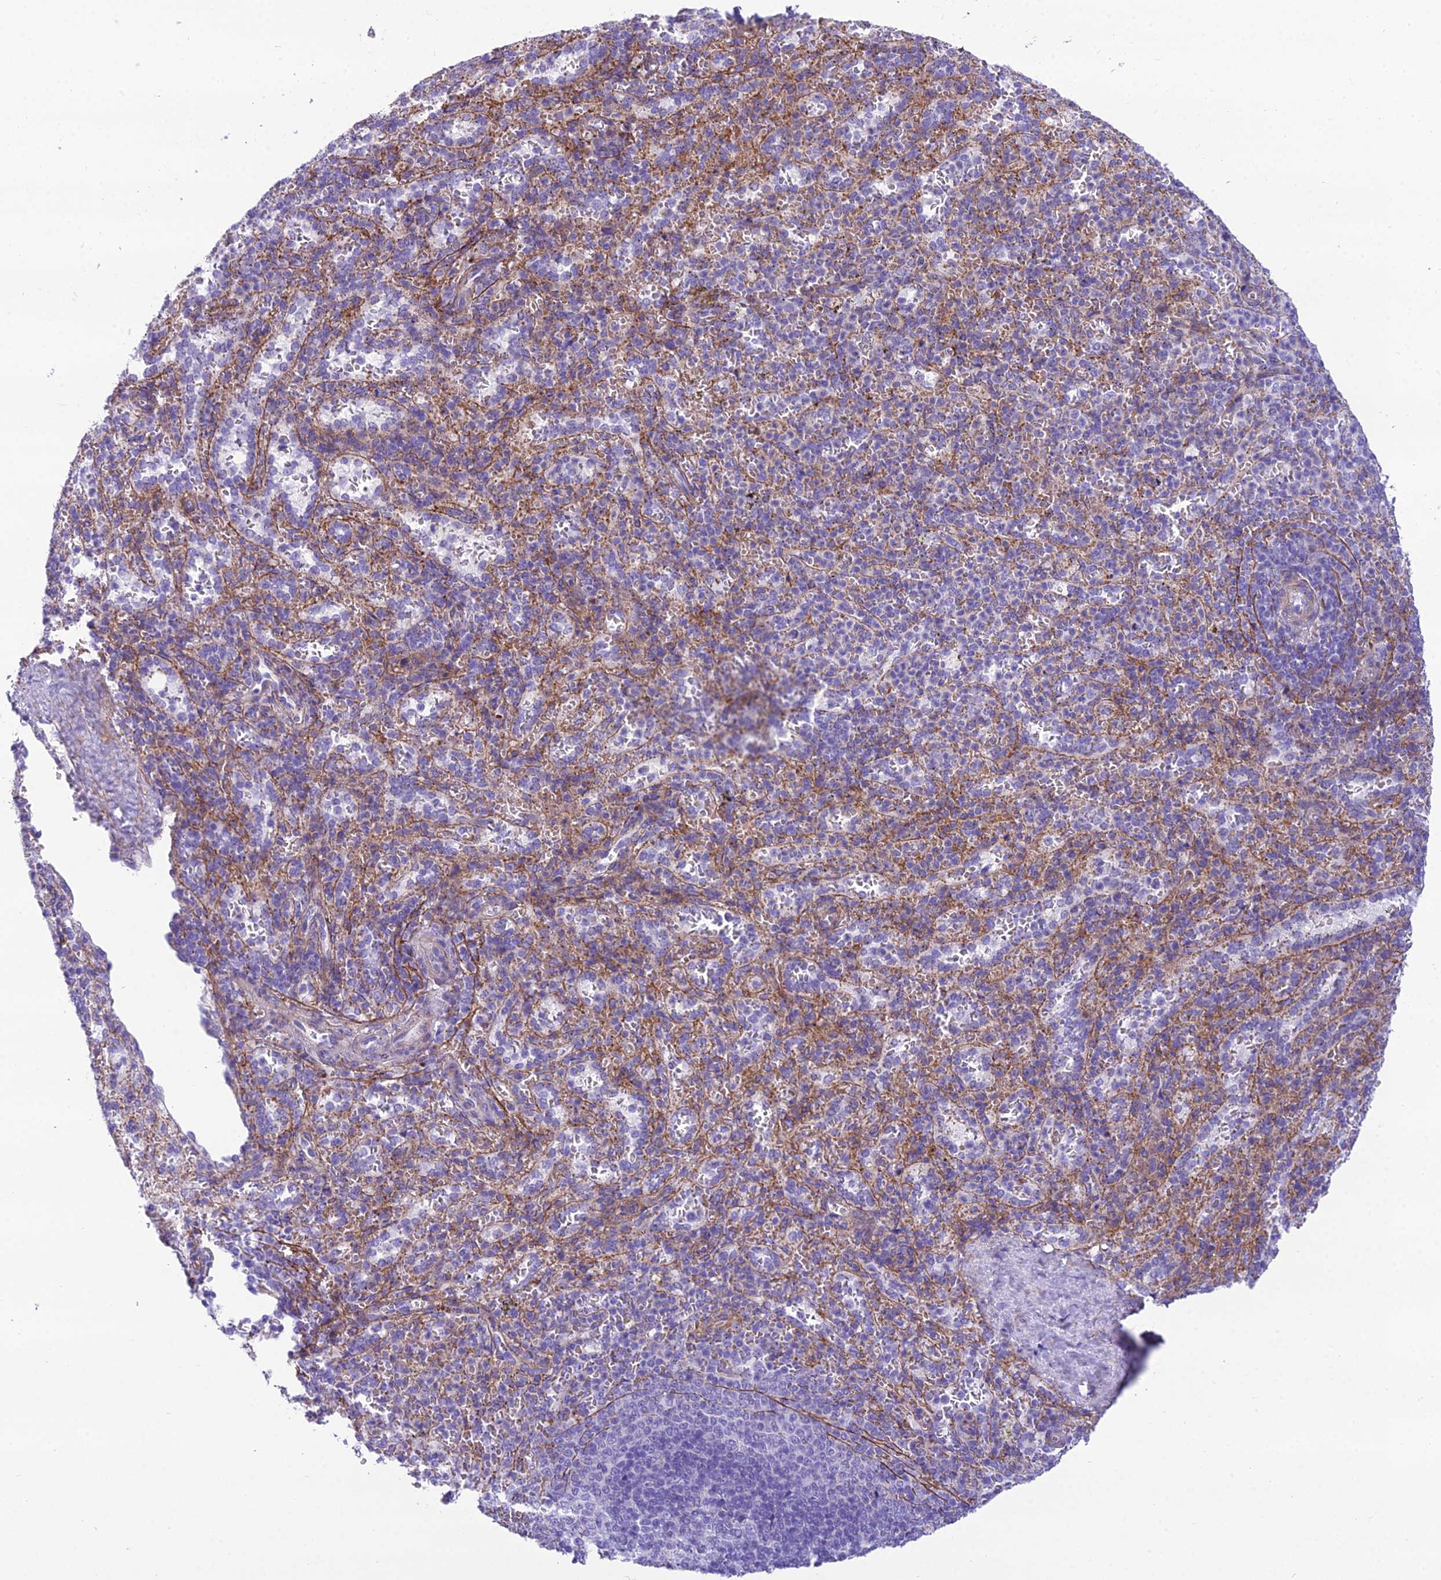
{"staining": {"intensity": "negative", "quantity": "none", "location": "none"}, "tissue": "spleen", "cell_type": "Cells in red pulp", "image_type": "normal", "snomed": [{"axis": "morphology", "description": "Normal tissue, NOS"}, {"axis": "topography", "description": "Spleen"}], "caption": "IHC image of normal spleen: human spleen stained with DAB (3,3'-diaminobenzidine) demonstrates no significant protein staining in cells in red pulp.", "gene": "GFRA1", "patient": {"sex": "female", "age": 21}}